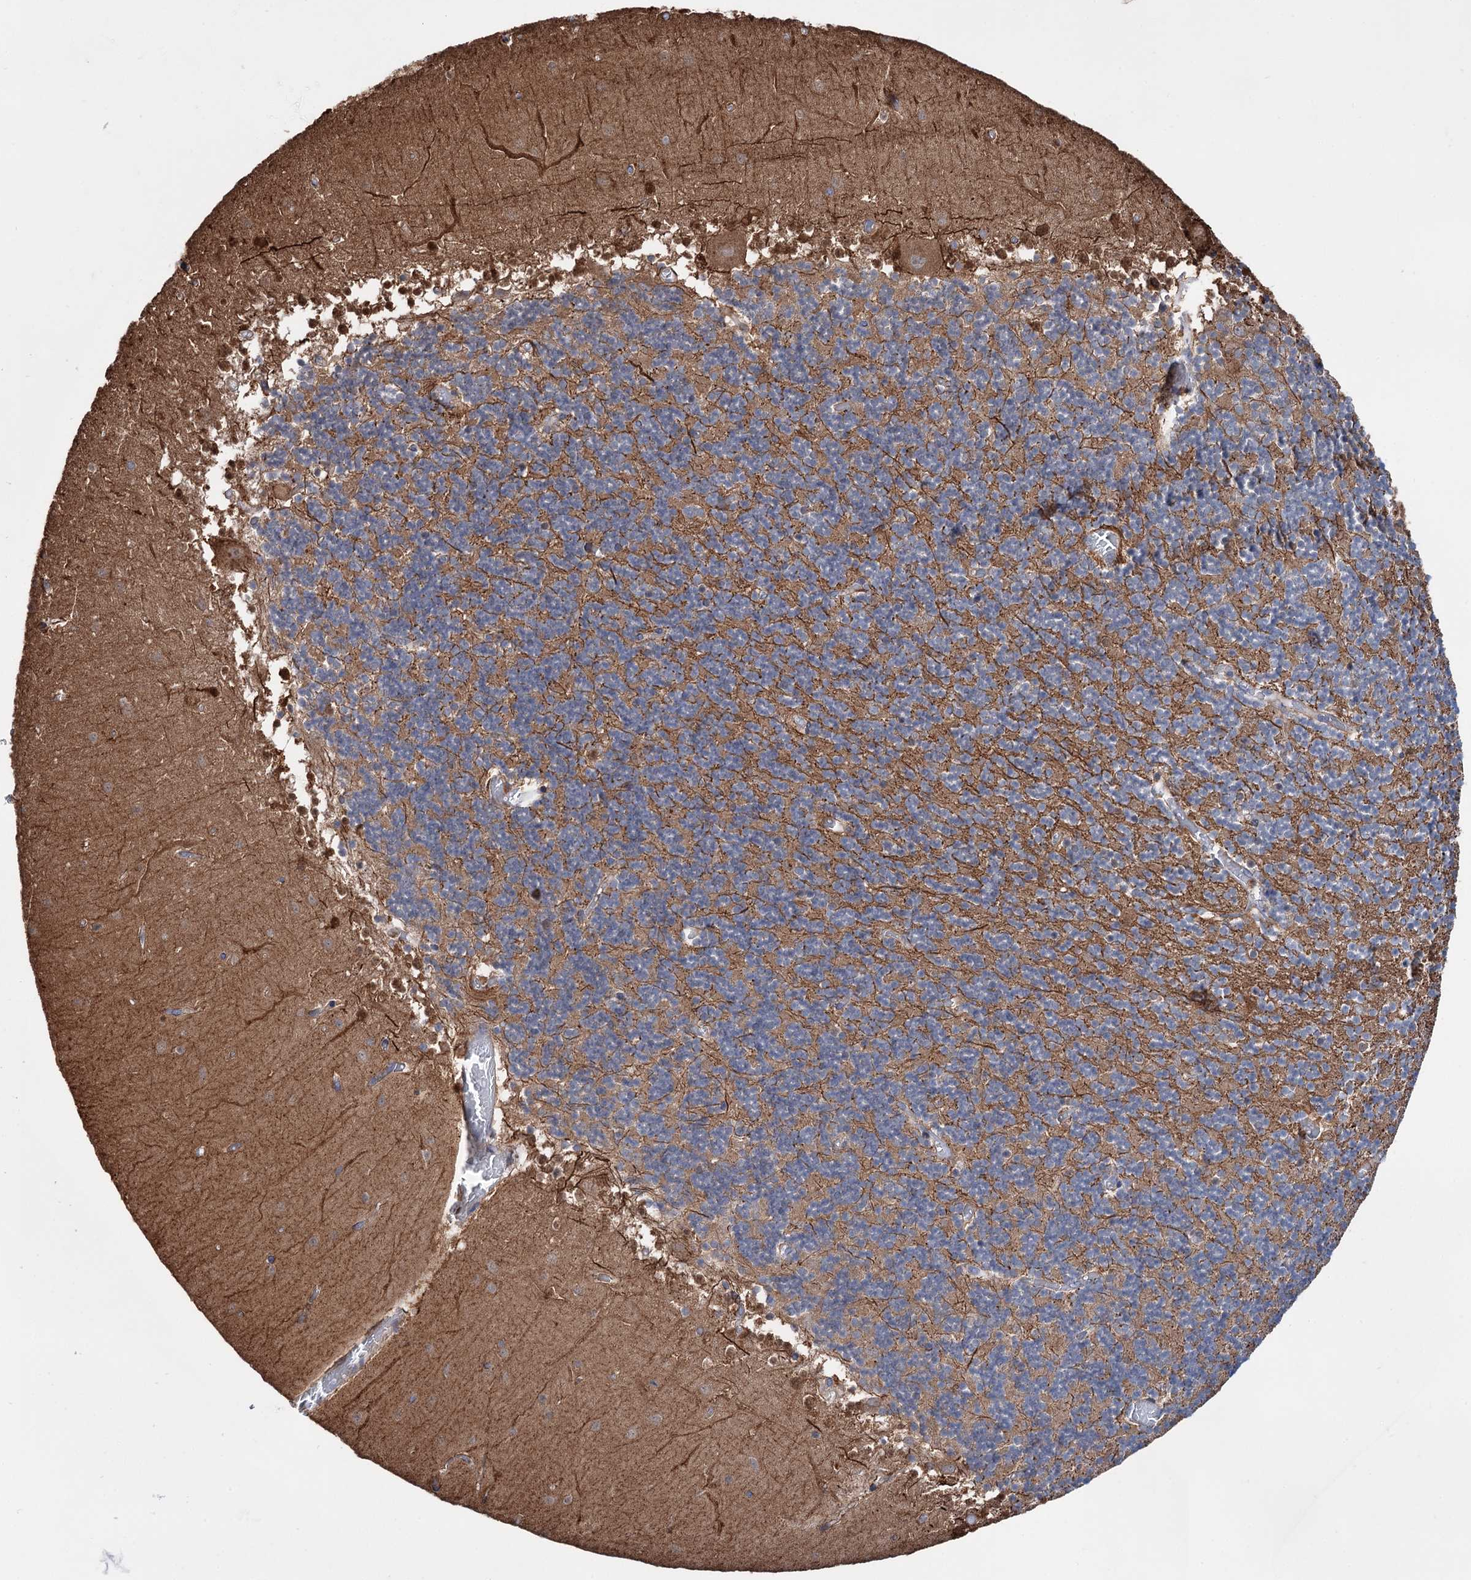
{"staining": {"intensity": "moderate", "quantity": "25%-75%", "location": "cytoplasmic/membranous"}, "tissue": "cerebellum", "cell_type": "Cells in granular layer", "image_type": "normal", "snomed": [{"axis": "morphology", "description": "Normal tissue, NOS"}, {"axis": "topography", "description": "Cerebellum"}], "caption": "Cerebellum stained with immunohistochemistry displays moderate cytoplasmic/membranous staining in about 25%-75% of cells in granular layer.", "gene": "PTPN3", "patient": {"sex": "female", "age": 28}}